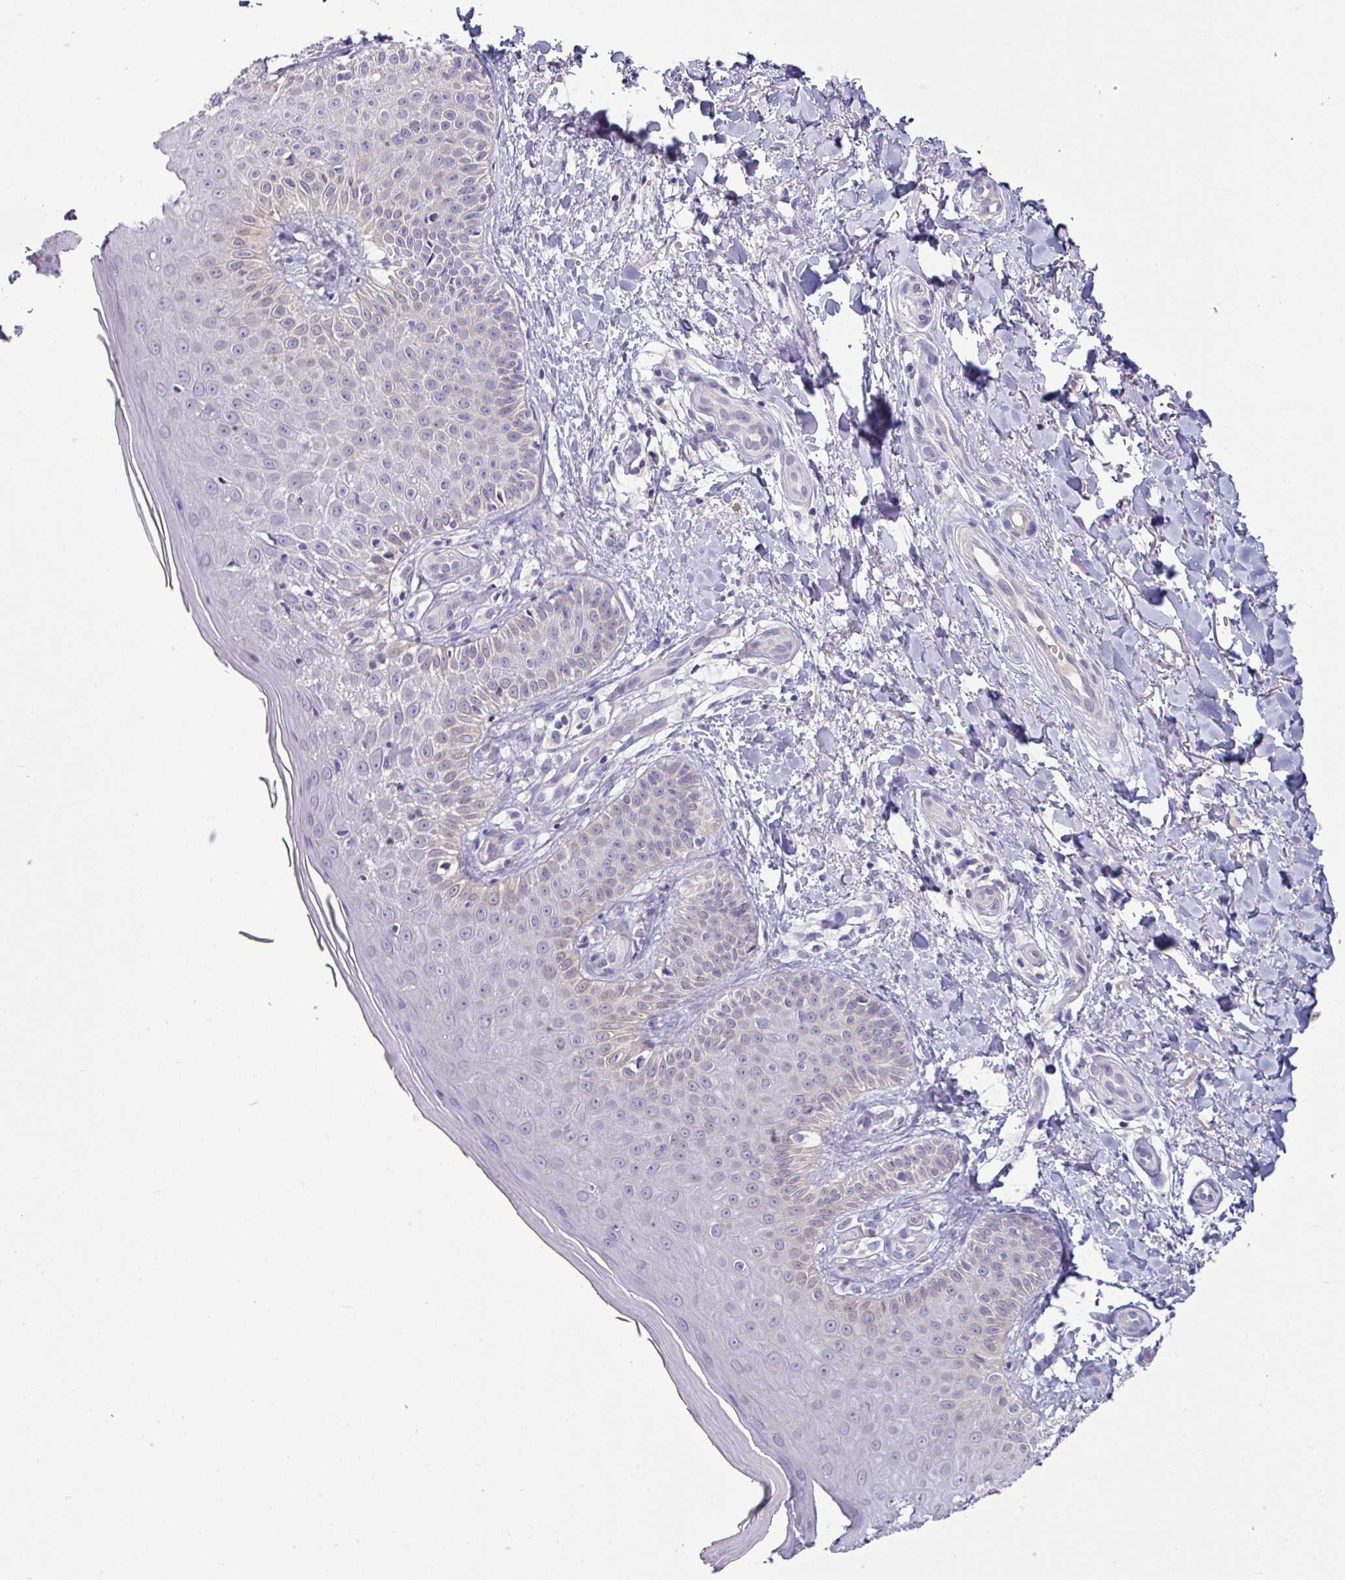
{"staining": {"intensity": "negative", "quantity": "none", "location": "none"}, "tissue": "skin", "cell_type": "Fibroblasts", "image_type": "normal", "snomed": [{"axis": "morphology", "description": "Normal tissue, NOS"}, {"axis": "topography", "description": "Skin"}], "caption": "Fibroblasts are negative for brown protein staining in benign skin. Brightfield microscopy of immunohistochemistry stained with DAB (3,3'-diaminobenzidine) (brown) and hematoxylin (blue), captured at high magnification.", "gene": "SLAMF6", "patient": {"sex": "male", "age": 81}}